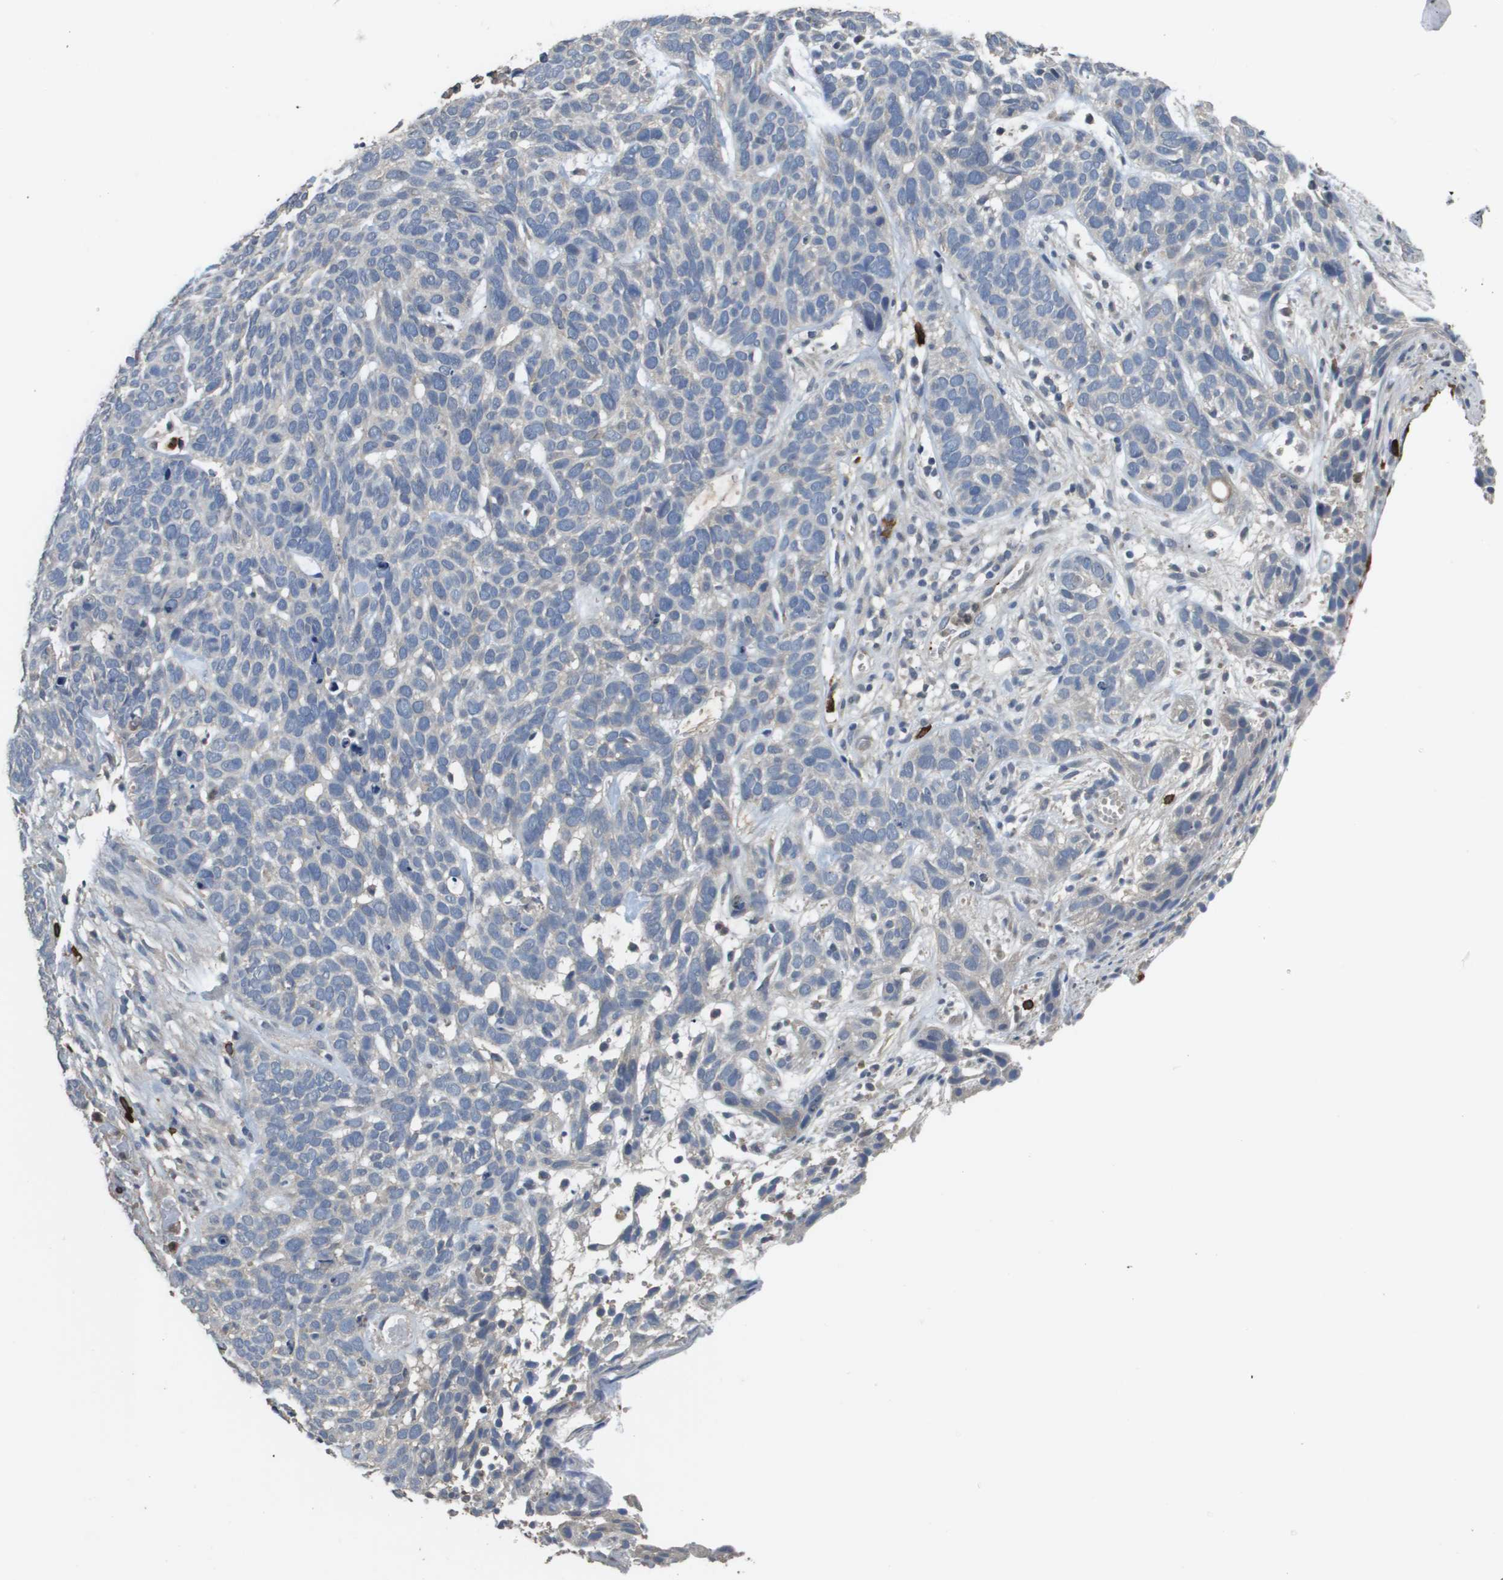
{"staining": {"intensity": "negative", "quantity": "none", "location": "none"}, "tissue": "skin cancer", "cell_type": "Tumor cells", "image_type": "cancer", "snomed": [{"axis": "morphology", "description": "Basal cell carcinoma"}, {"axis": "topography", "description": "Skin"}], "caption": "This is a micrograph of immunohistochemistry staining of basal cell carcinoma (skin), which shows no staining in tumor cells.", "gene": "RAB27B", "patient": {"sex": "male", "age": 87}}